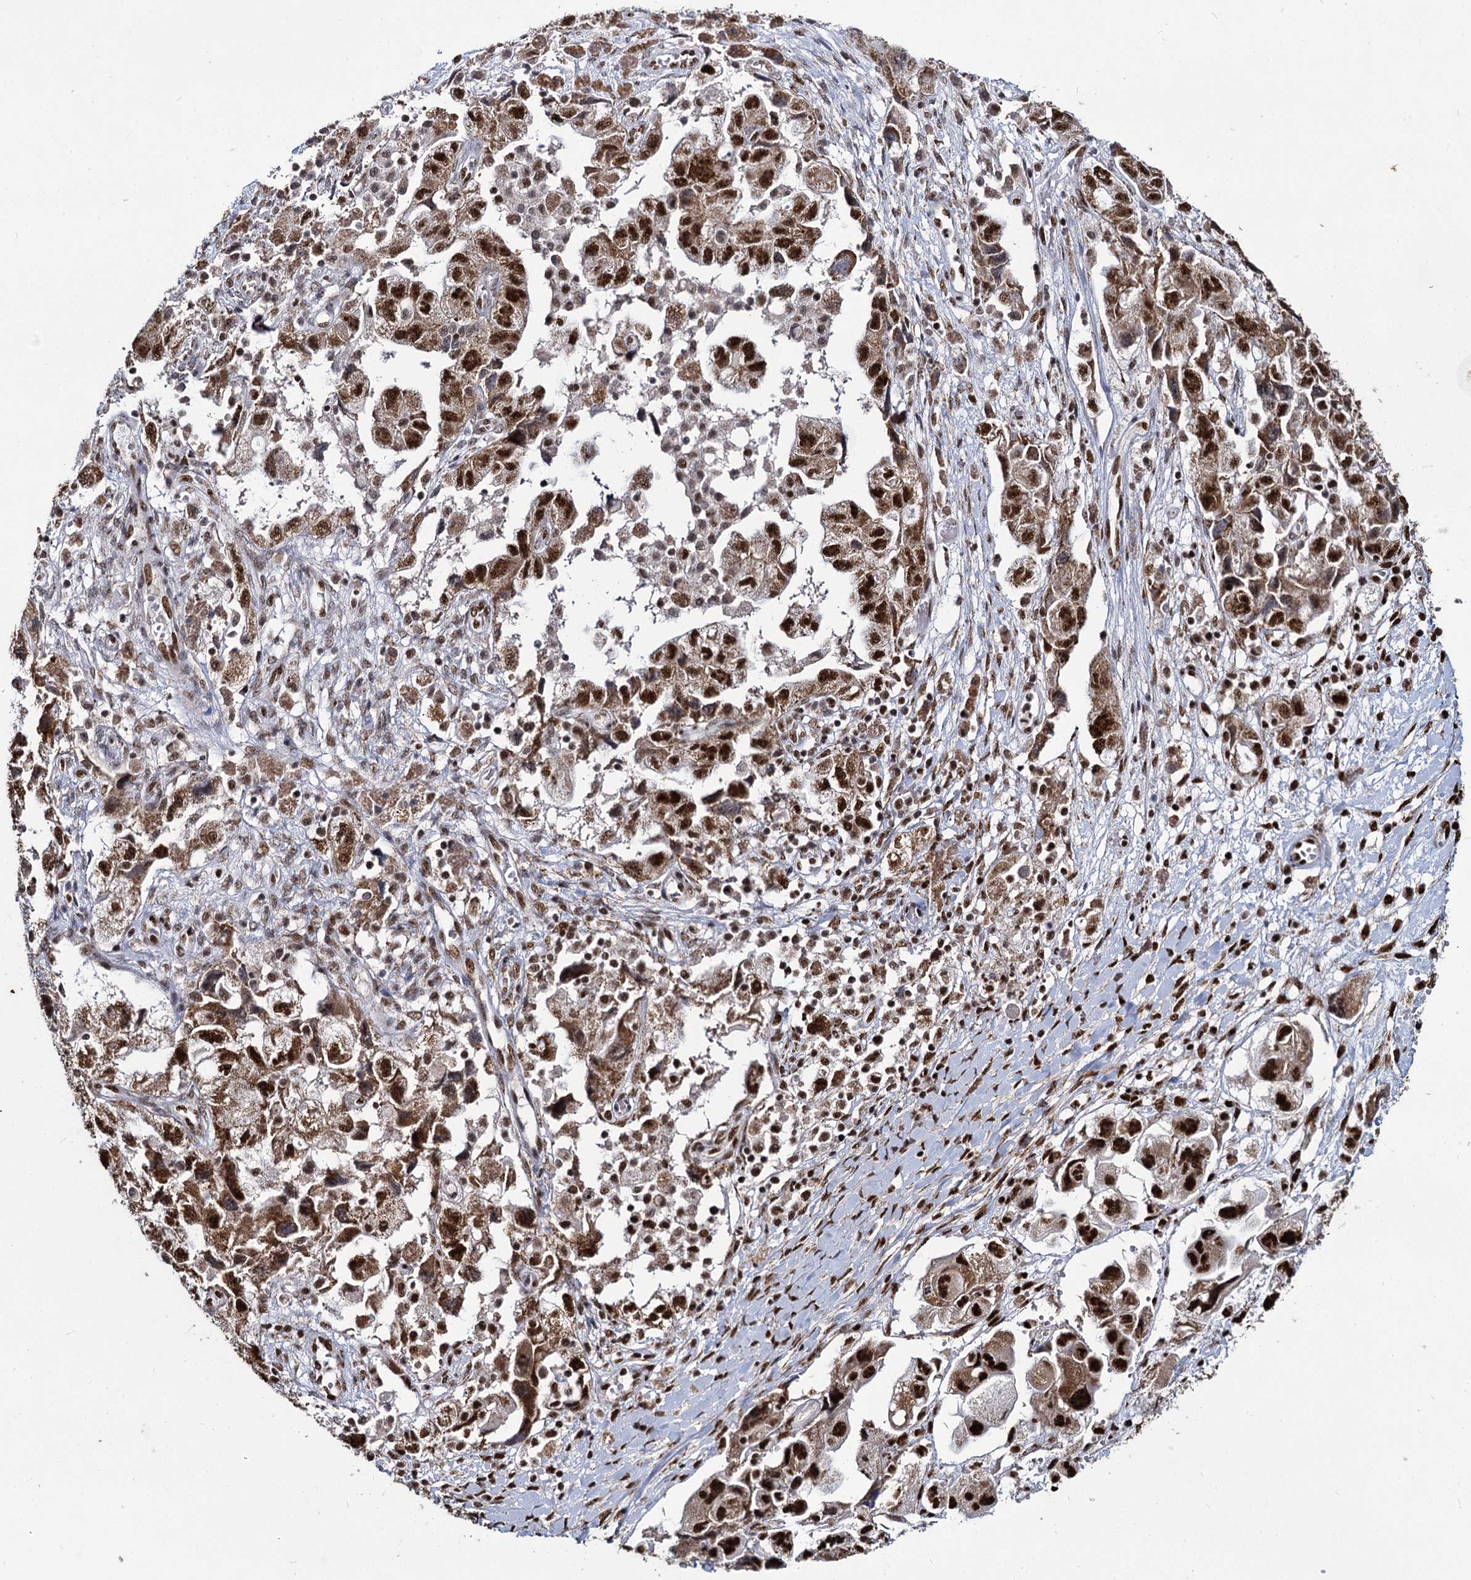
{"staining": {"intensity": "strong", "quantity": ">75%", "location": "cytoplasmic/membranous,nuclear"}, "tissue": "ovarian cancer", "cell_type": "Tumor cells", "image_type": "cancer", "snomed": [{"axis": "morphology", "description": "Carcinoma, NOS"}, {"axis": "morphology", "description": "Cystadenocarcinoma, serous, NOS"}, {"axis": "topography", "description": "Ovary"}], "caption": "Immunohistochemistry (IHC) of human ovarian cancer displays high levels of strong cytoplasmic/membranous and nuclear staining in approximately >75% of tumor cells.", "gene": "RPUSD4", "patient": {"sex": "female", "age": 69}}